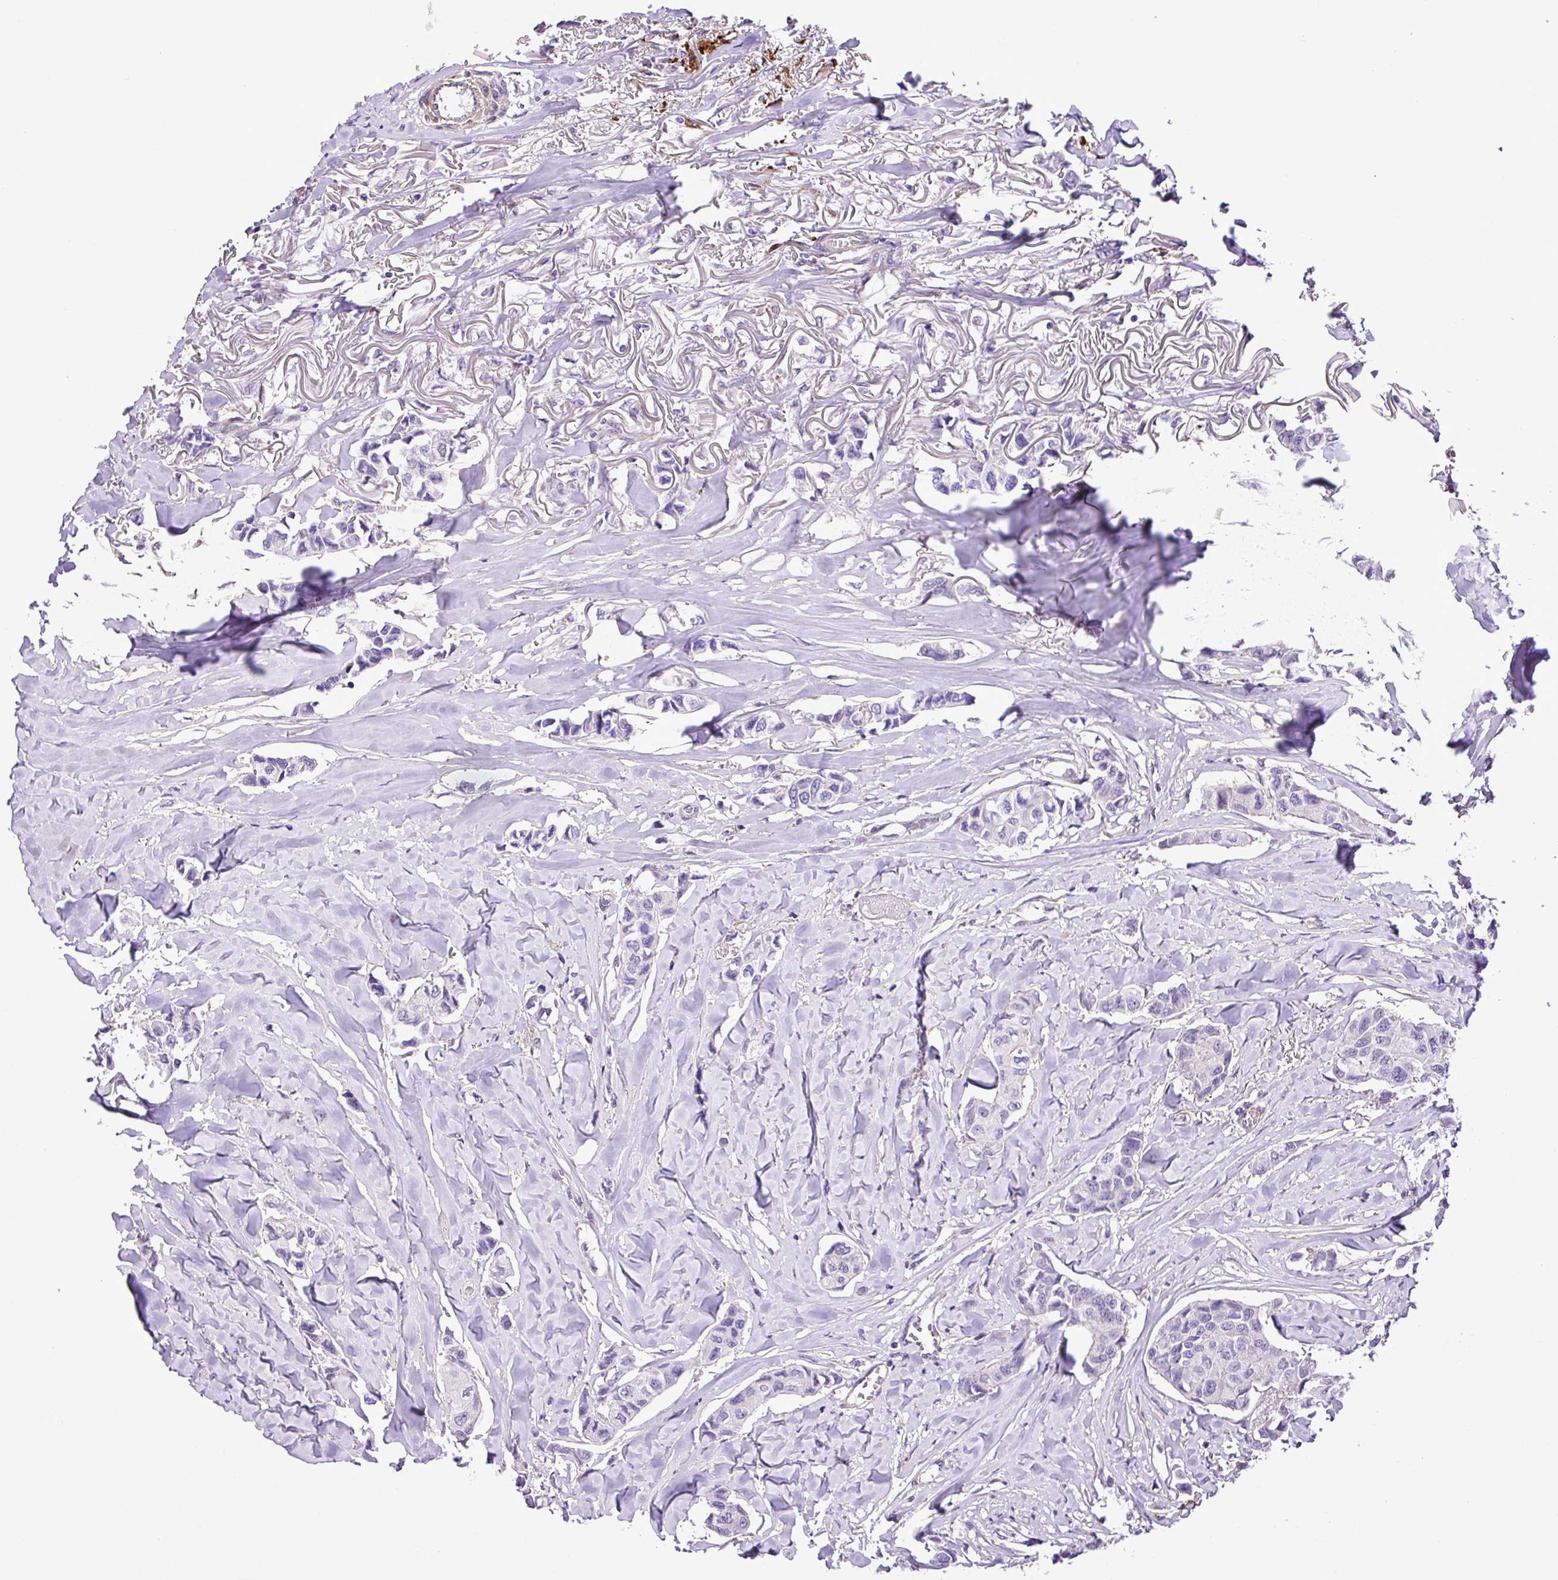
{"staining": {"intensity": "negative", "quantity": "none", "location": "none"}, "tissue": "breast cancer", "cell_type": "Tumor cells", "image_type": "cancer", "snomed": [{"axis": "morphology", "description": "Duct carcinoma"}, {"axis": "topography", "description": "Breast"}], "caption": "IHC histopathology image of breast cancer (infiltrating ductal carcinoma) stained for a protein (brown), which reveals no positivity in tumor cells. (DAB (3,3'-diaminobenzidine) immunohistochemistry visualized using brightfield microscopy, high magnification).", "gene": "C11orf91", "patient": {"sex": "female", "age": 80}}